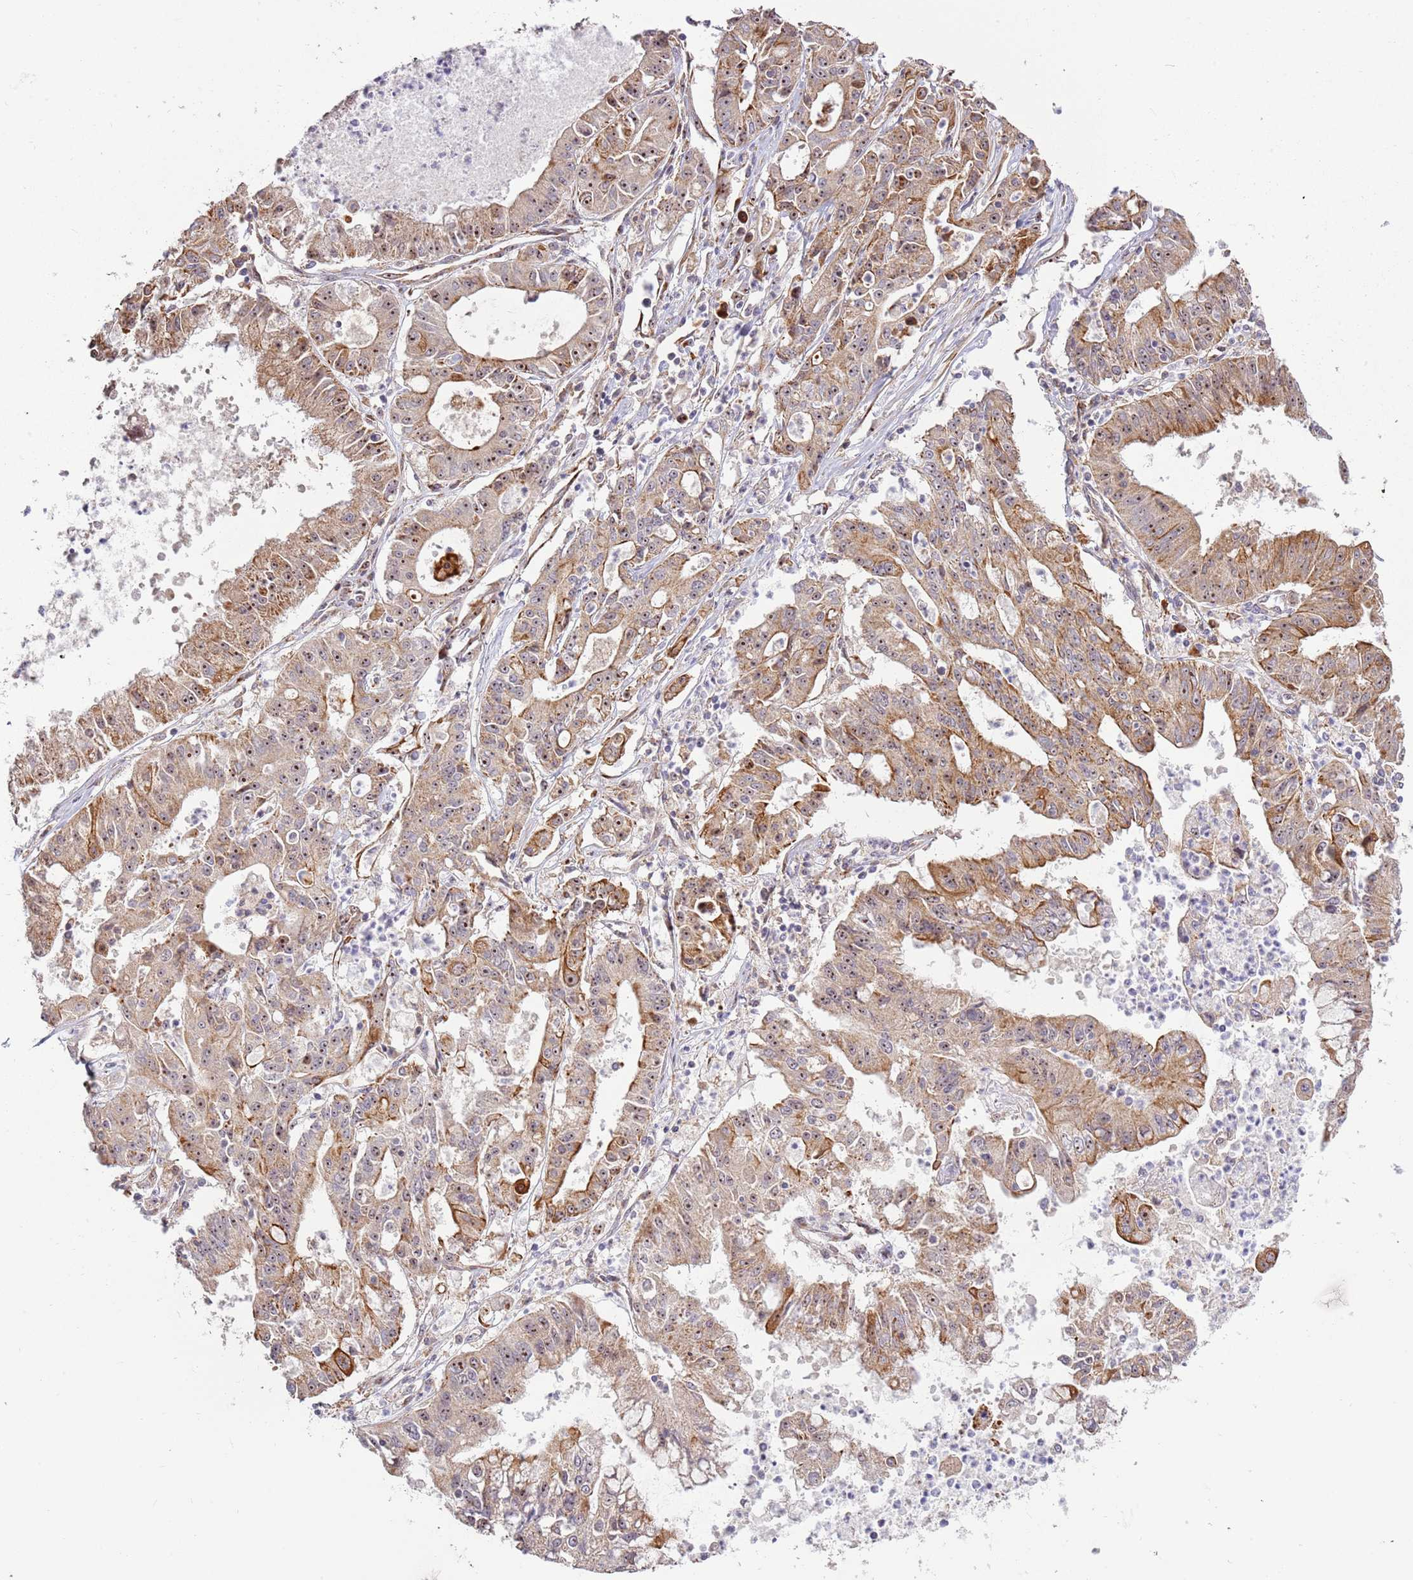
{"staining": {"intensity": "moderate", "quantity": ">75%", "location": "cytoplasmic/membranous,nuclear"}, "tissue": "ovarian cancer", "cell_type": "Tumor cells", "image_type": "cancer", "snomed": [{"axis": "morphology", "description": "Cystadenocarcinoma, mucinous, NOS"}, {"axis": "topography", "description": "Ovary"}], "caption": "A brown stain shows moderate cytoplasmic/membranous and nuclear staining of a protein in human ovarian cancer tumor cells.", "gene": "UCMA", "patient": {"sex": "female", "age": 70}}